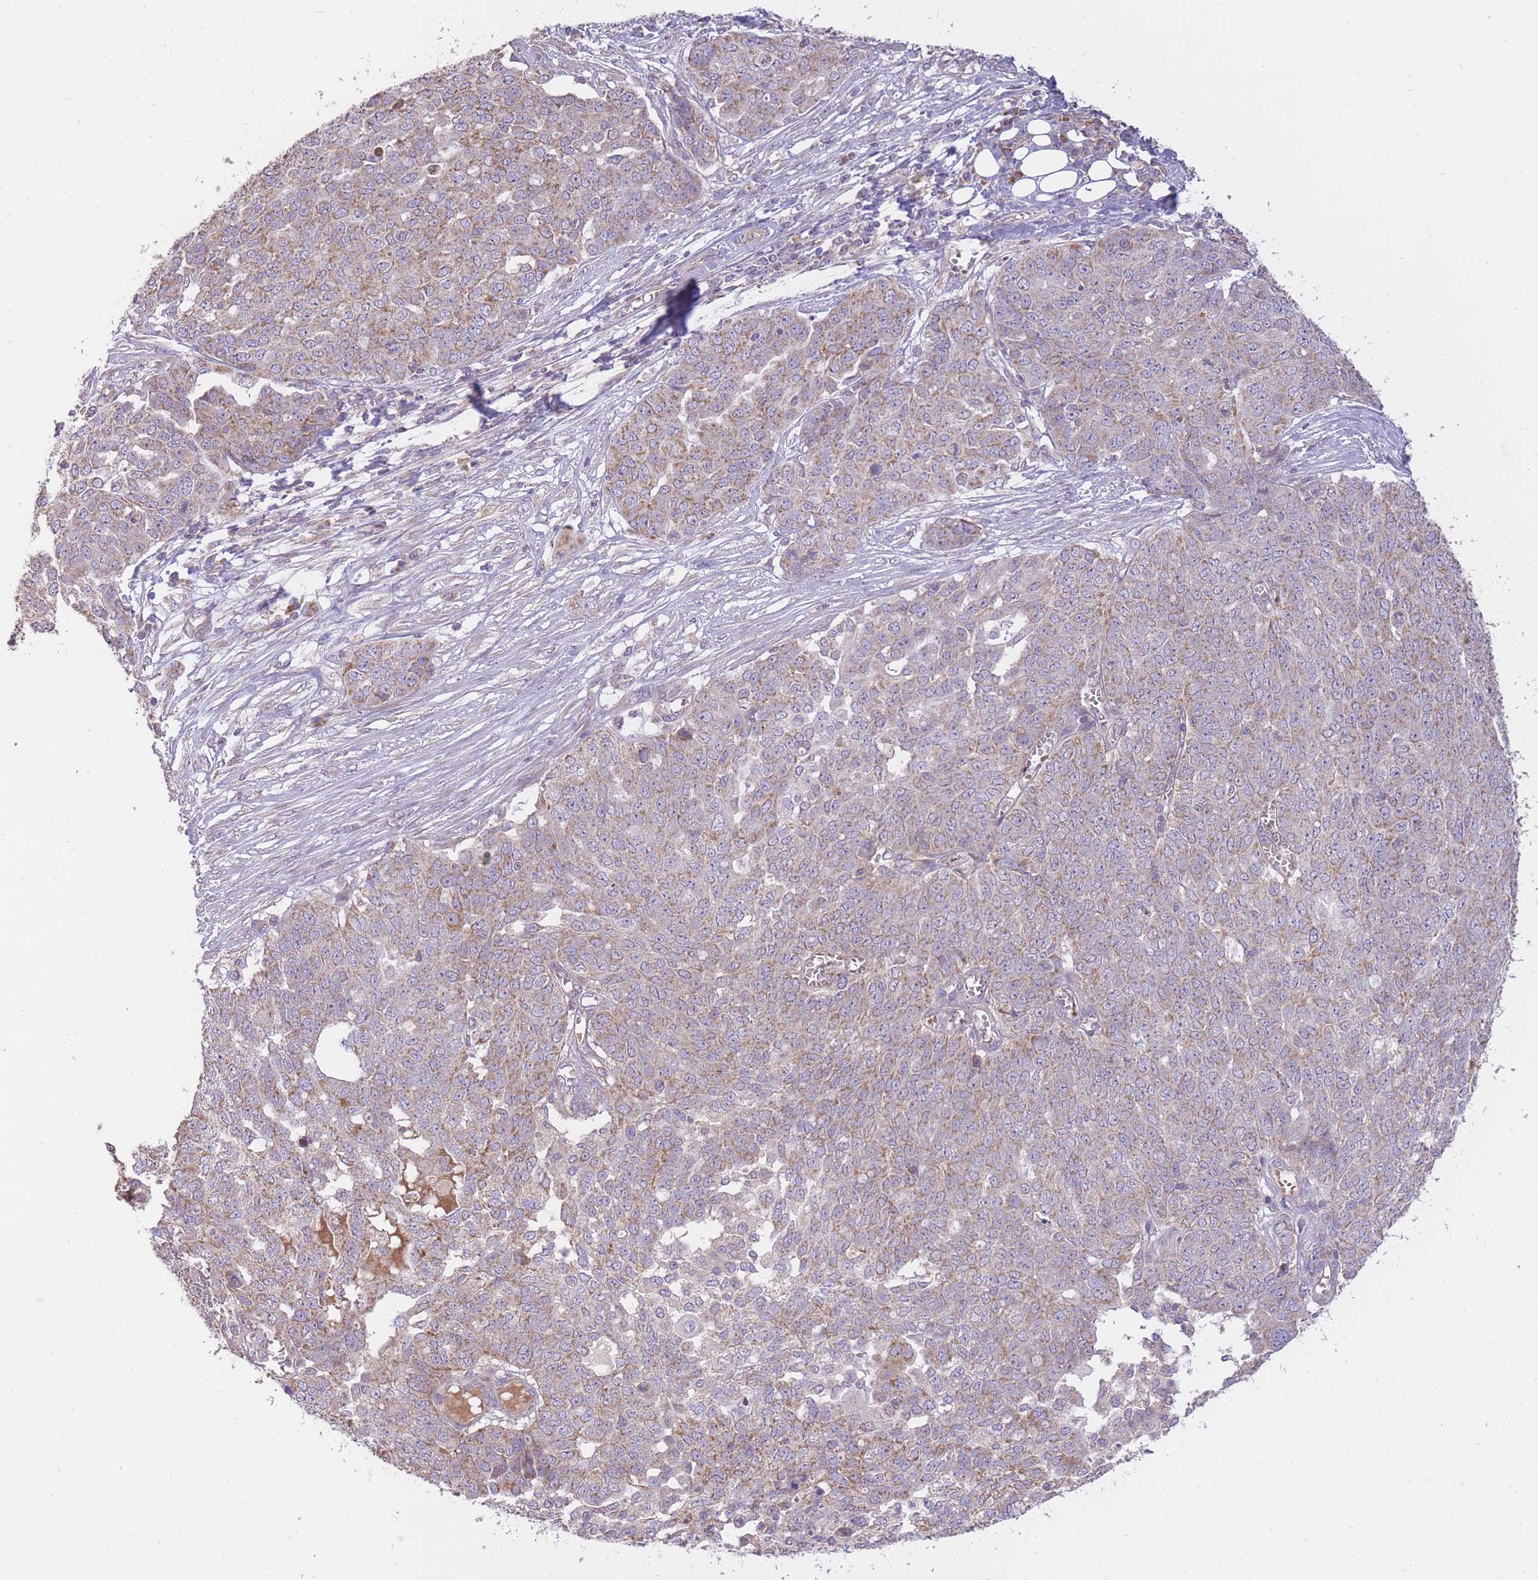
{"staining": {"intensity": "moderate", "quantity": ">75%", "location": "cytoplasmic/membranous"}, "tissue": "ovarian cancer", "cell_type": "Tumor cells", "image_type": "cancer", "snomed": [{"axis": "morphology", "description": "Cystadenocarcinoma, serous, NOS"}, {"axis": "topography", "description": "Soft tissue"}, {"axis": "topography", "description": "Ovary"}], "caption": "DAB immunohistochemical staining of ovarian cancer displays moderate cytoplasmic/membranous protein expression in about >75% of tumor cells.", "gene": "PREP", "patient": {"sex": "female", "age": 57}}